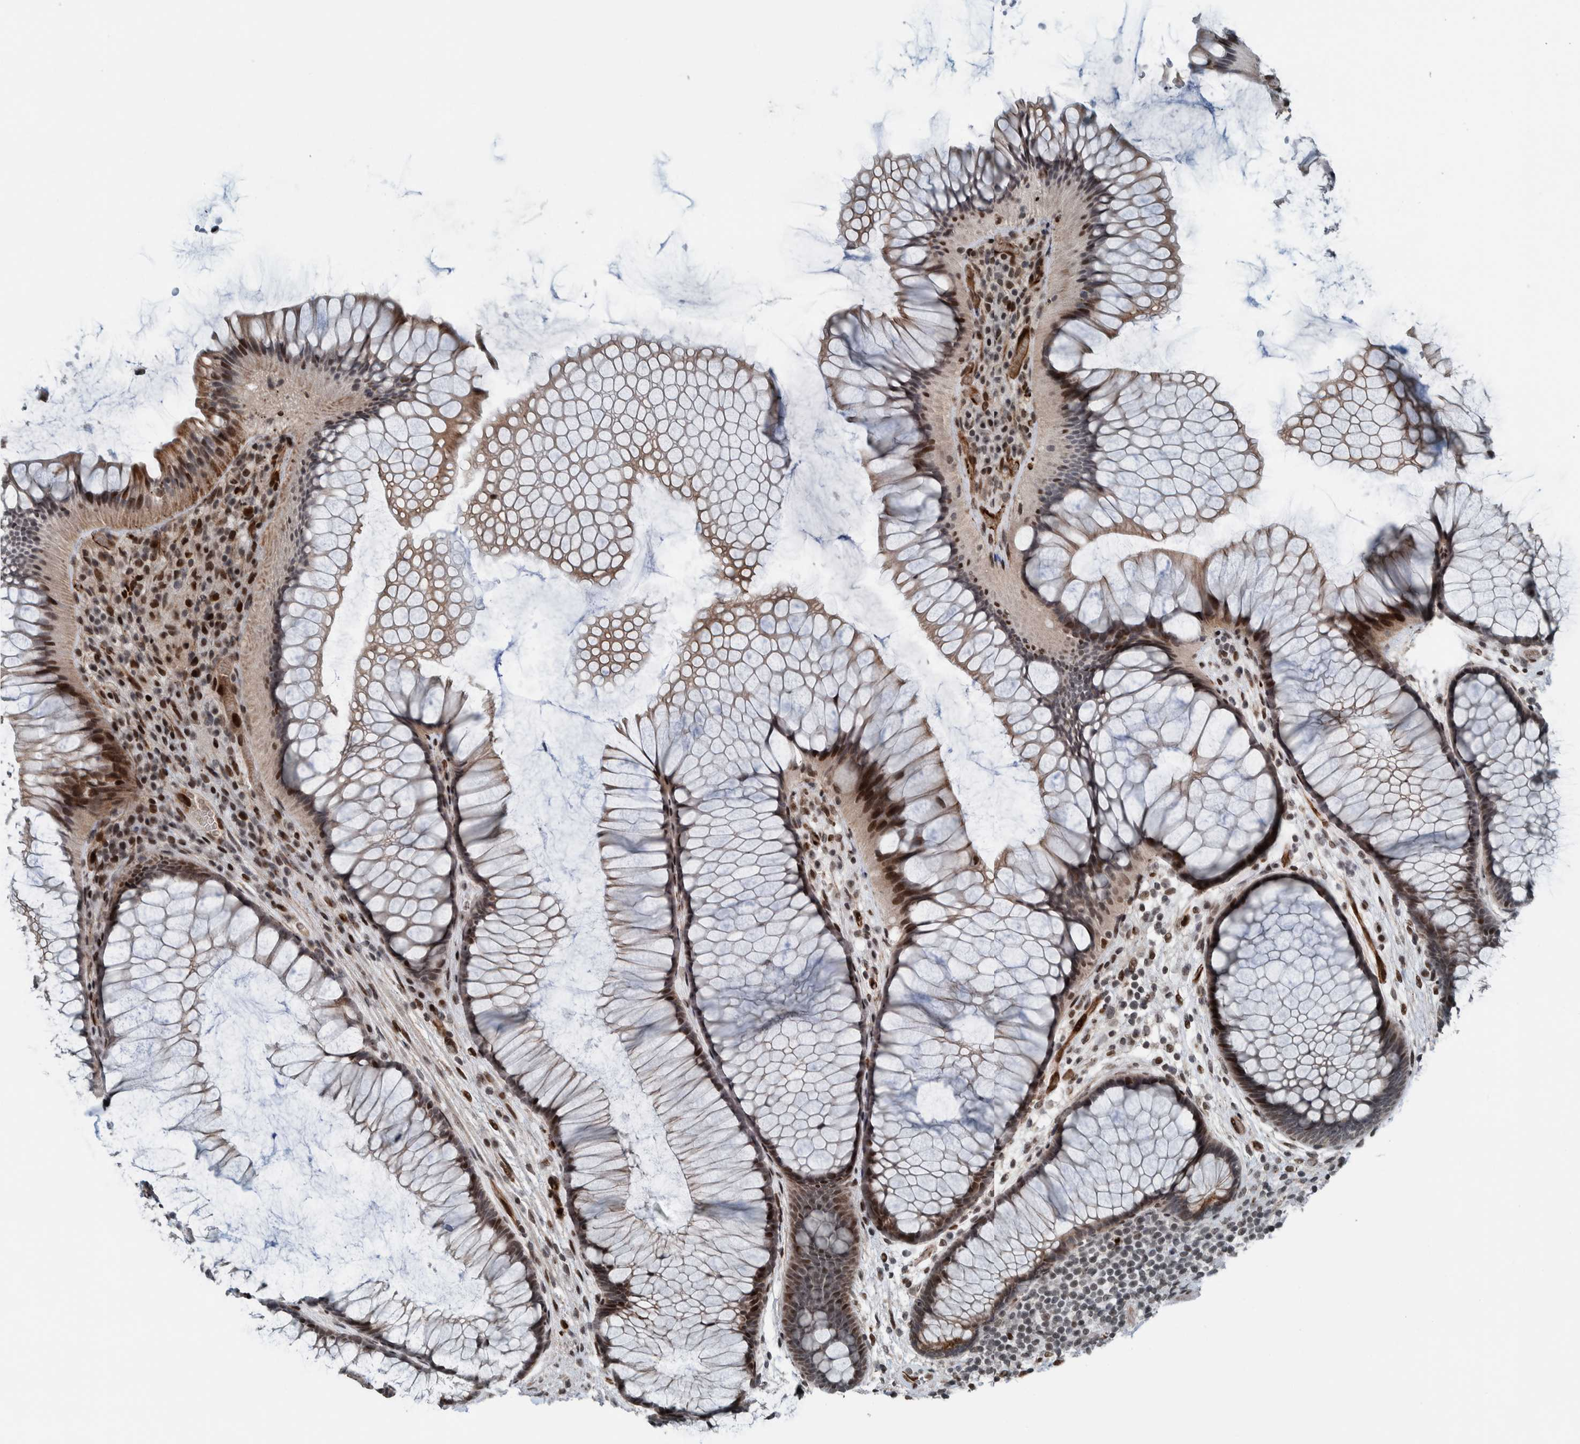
{"staining": {"intensity": "moderate", "quantity": "25%-75%", "location": "cytoplasmic/membranous,nuclear"}, "tissue": "rectum", "cell_type": "Glandular cells", "image_type": "normal", "snomed": [{"axis": "morphology", "description": "Normal tissue, NOS"}, {"axis": "topography", "description": "Rectum"}], "caption": "Glandular cells demonstrate medium levels of moderate cytoplasmic/membranous,nuclear positivity in about 25%-75% of cells in normal human rectum.", "gene": "ZNF366", "patient": {"sex": "male", "age": 51}}